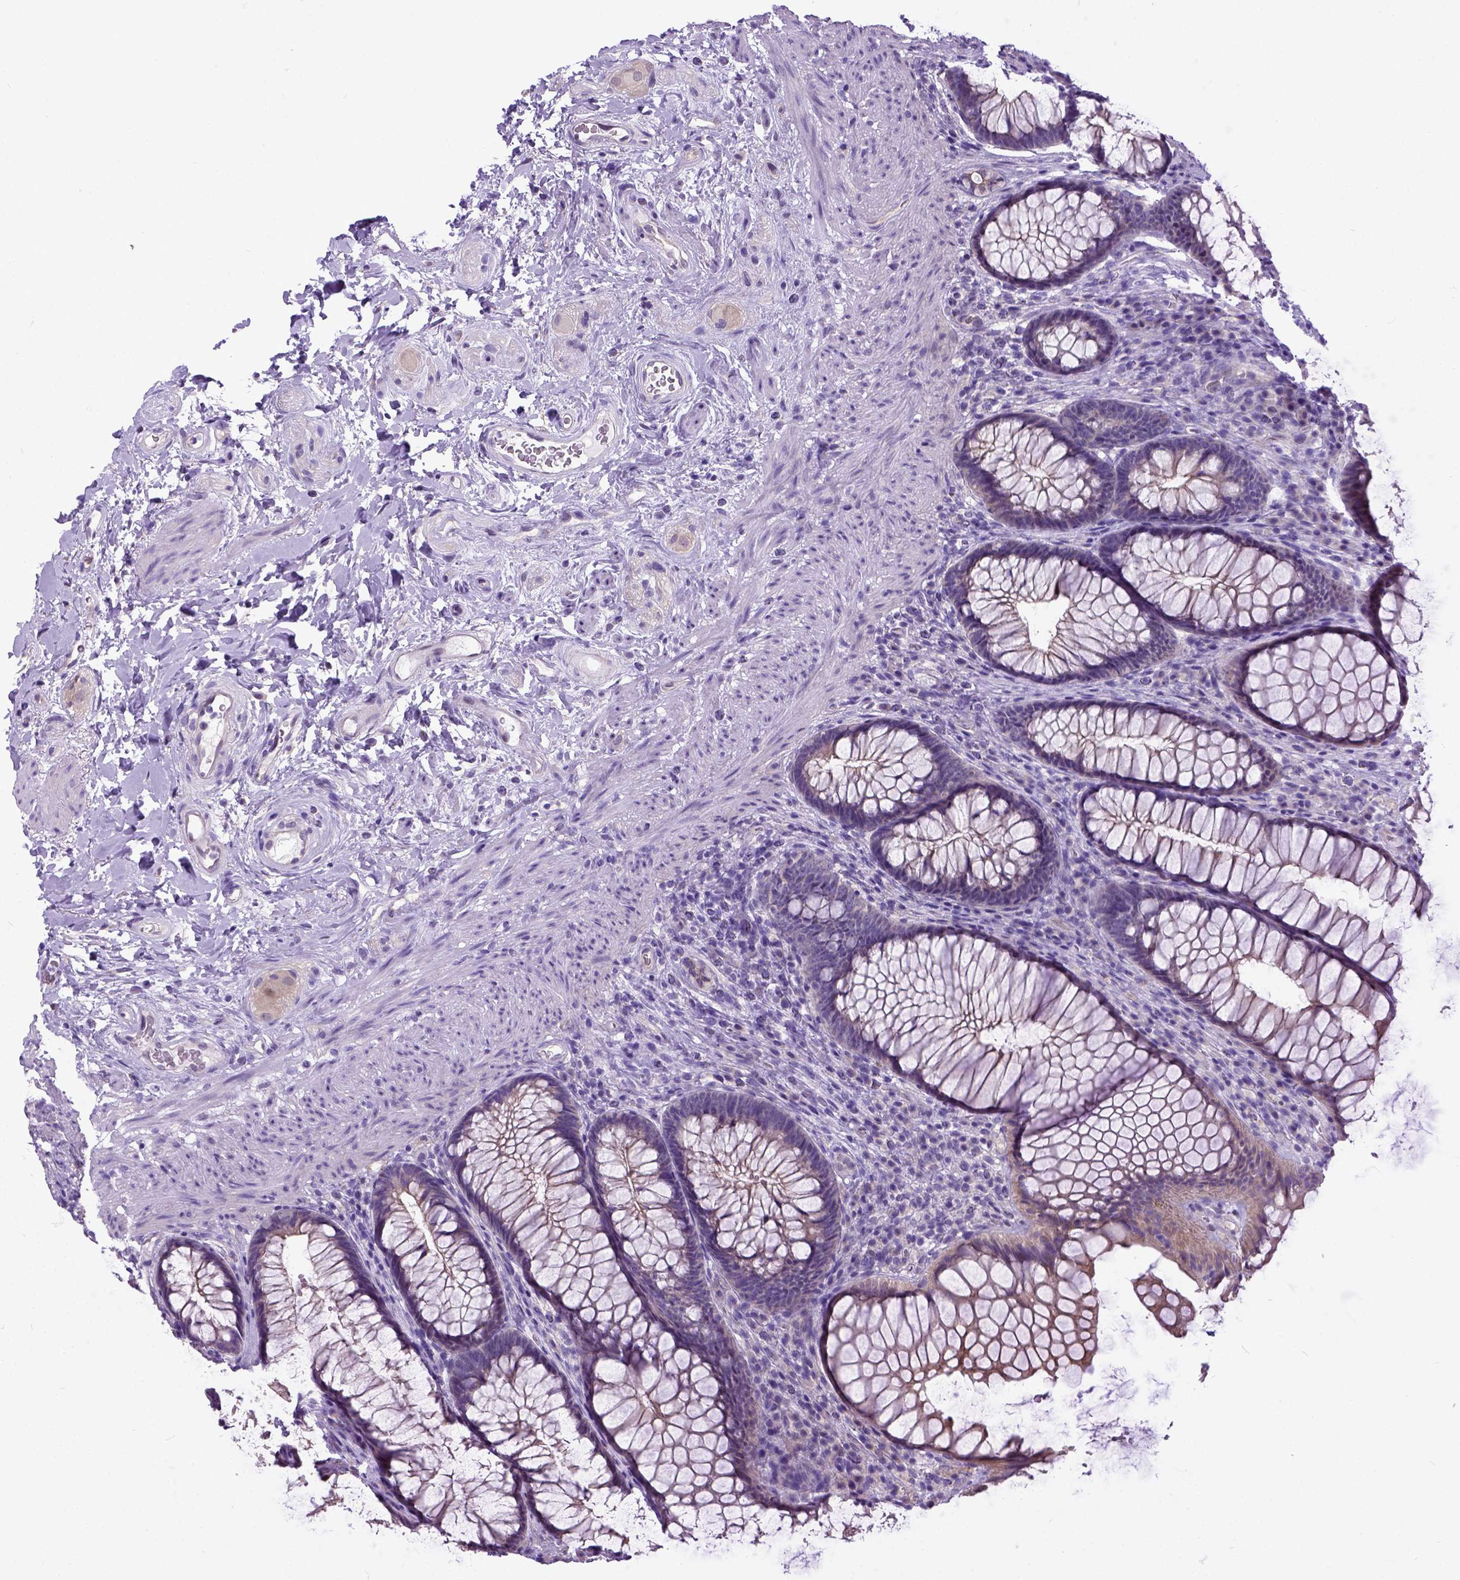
{"staining": {"intensity": "weak", "quantity": ">75%", "location": "cytoplasmic/membranous"}, "tissue": "rectum", "cell_type": "Glandular cells", "image_type": "normal", "snomed": [{"axis": "morphology", "description": "Normal tissue, NOS"}, {"axis": "topography", "description": "Smooth muscle"}, {"axis": "topography", "description": "Rectum"}], "caption": "Approximately >75% of glandular cells in benign rectum show weak cytoplasmic/membranous protein expression as visualized by brown immunohistochemical staining.", "gene": "NEK5", "patient": {"sex": "male", "age": 53}}